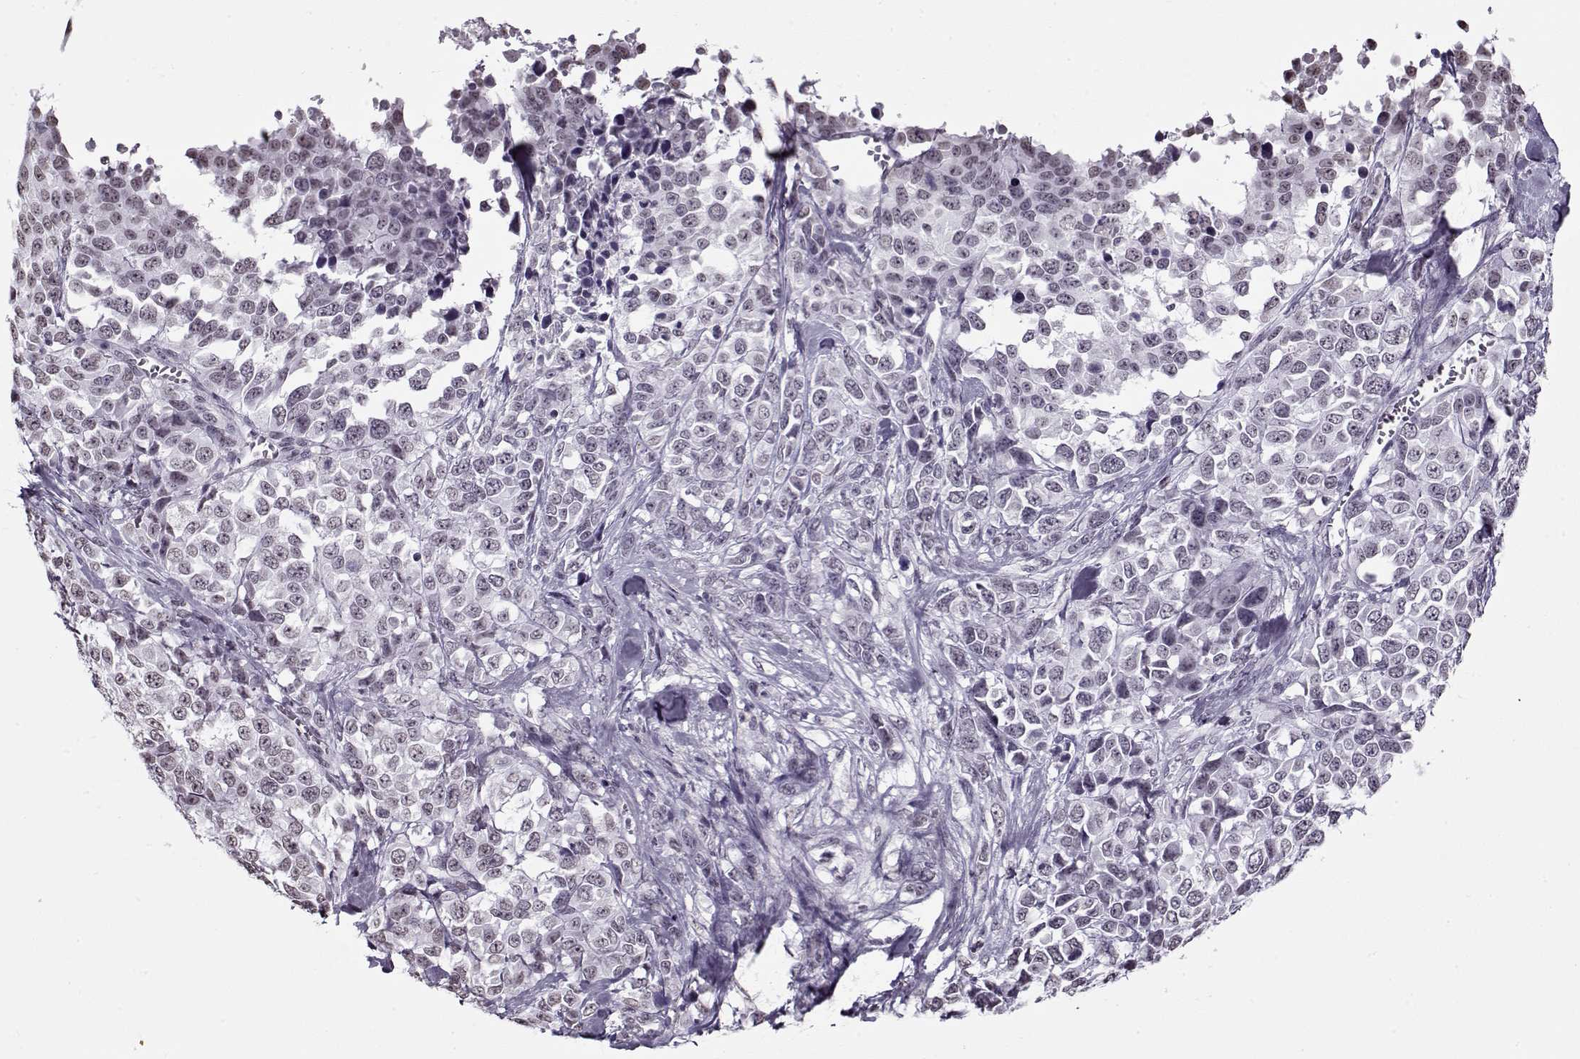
{"staining": {"intensity": "weak", "quantity": "<25%", "location": "nuclear"}, "tissue": "melanoma", "cell_type": "Tumor cells", "image_type": "cancer", "snomed": [{"axis": "morphology", "description": "Malignant melanoma, Metastatic site"}, {"axis": "topography", "description": "Skin"}], "caption": "Immunohistochemistry (IHC) histopathology image of neoplastic tissue: melanoma stained with DAB (3,3'-diaminobenzidine) exhibits no significant protein expression in tumor cells.", "gene": "PRMT8", "patient": {"sex": "male", "age": 84}}